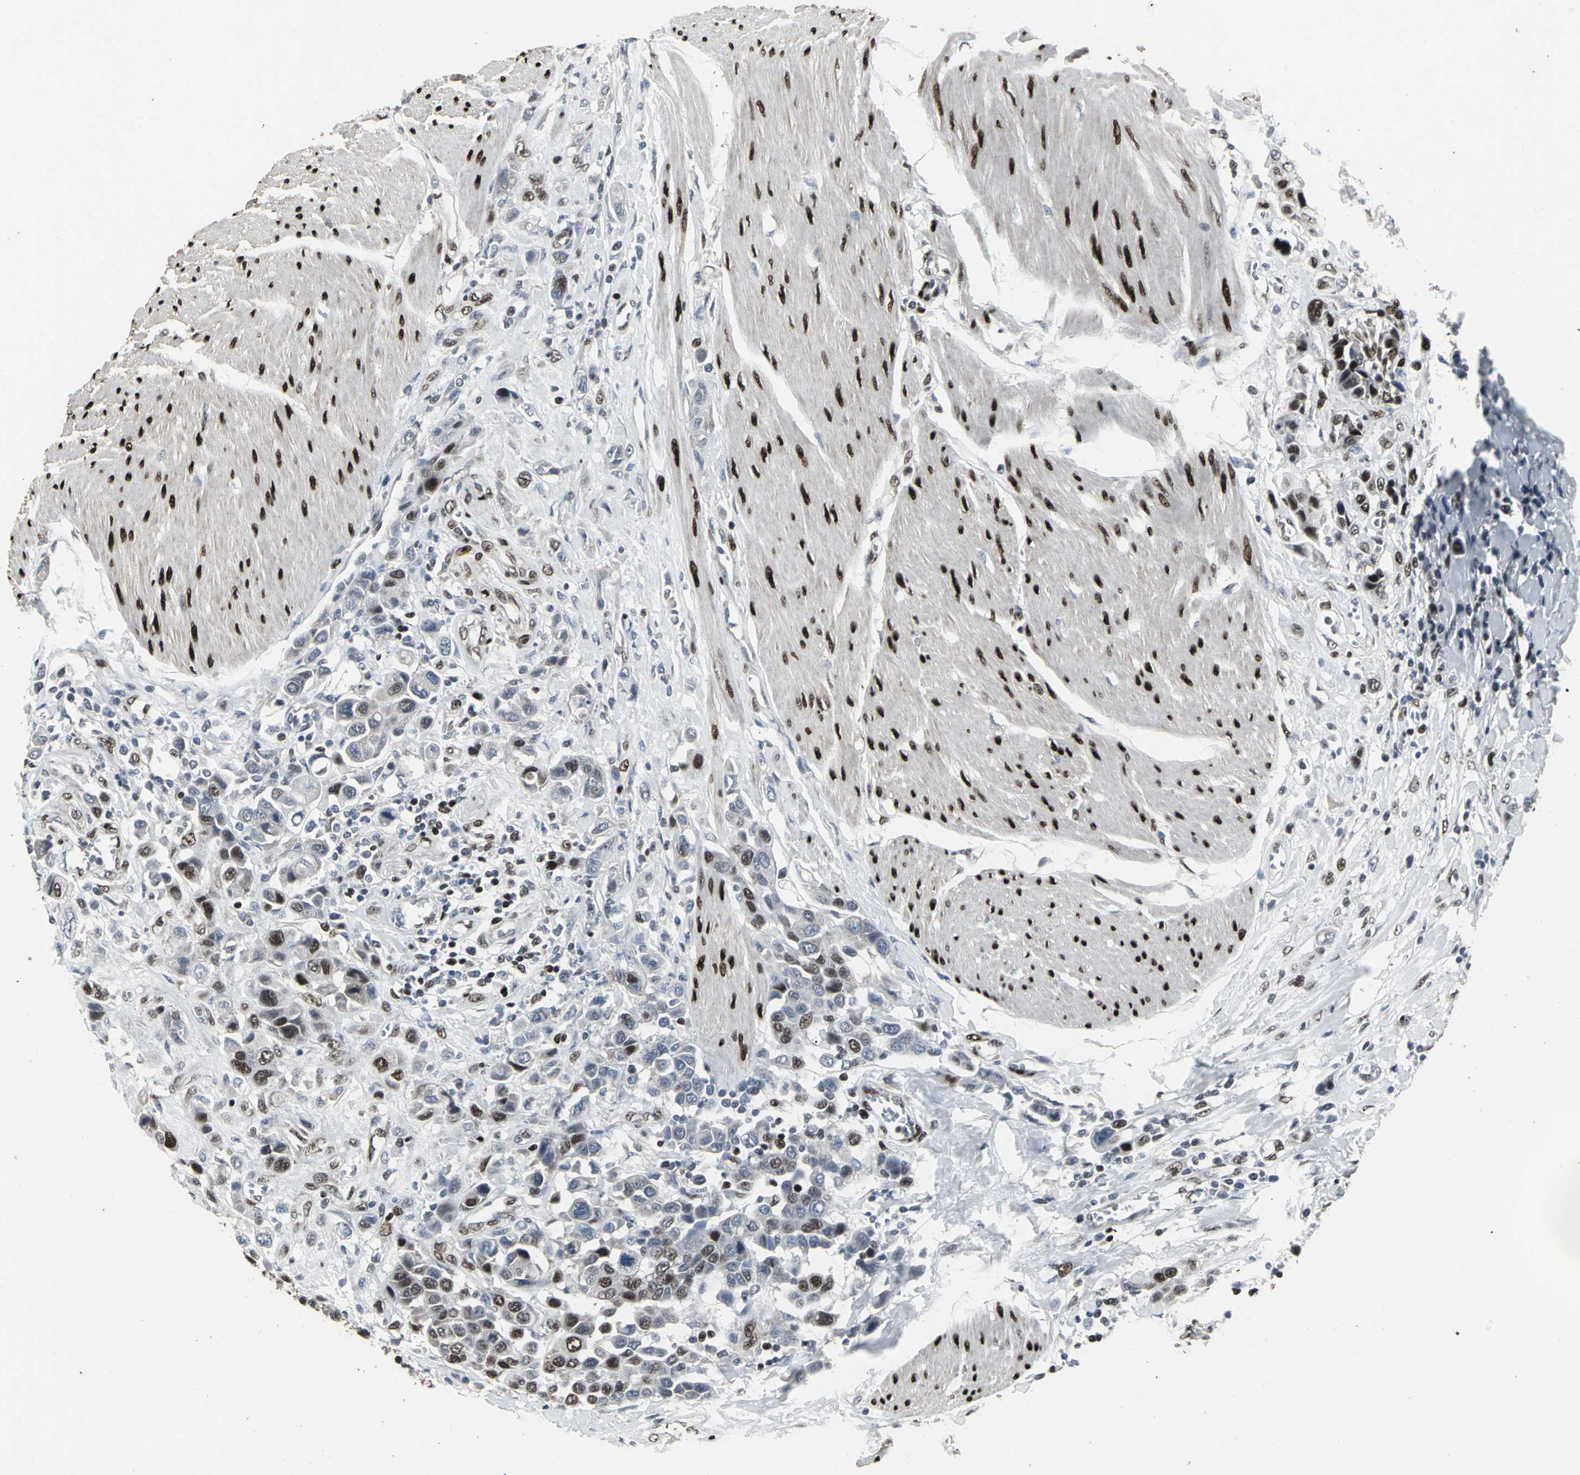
{"staining": {"intensity": "moderate", "quantity": "25%-75%", "location": "nuclear"}, "tissue": "urothelial cancer", "cell_type": "Tumor cells", "image_type": "cancer", "snomed": [{"axis": "morphology", "description": "Urothelial carcinoma, High grade"}, {"axis": "topography", "description": "Urinary bladder"}], "caption": "A histopathology image showing moderate nuclear expression in approximately 25%-75% of tumor cells in high-grade urothelial carcinoma, as visualized by brown immunohistochemical staining.", "gene": "SRF", "patient": {"sex": "male", "age": 50}}